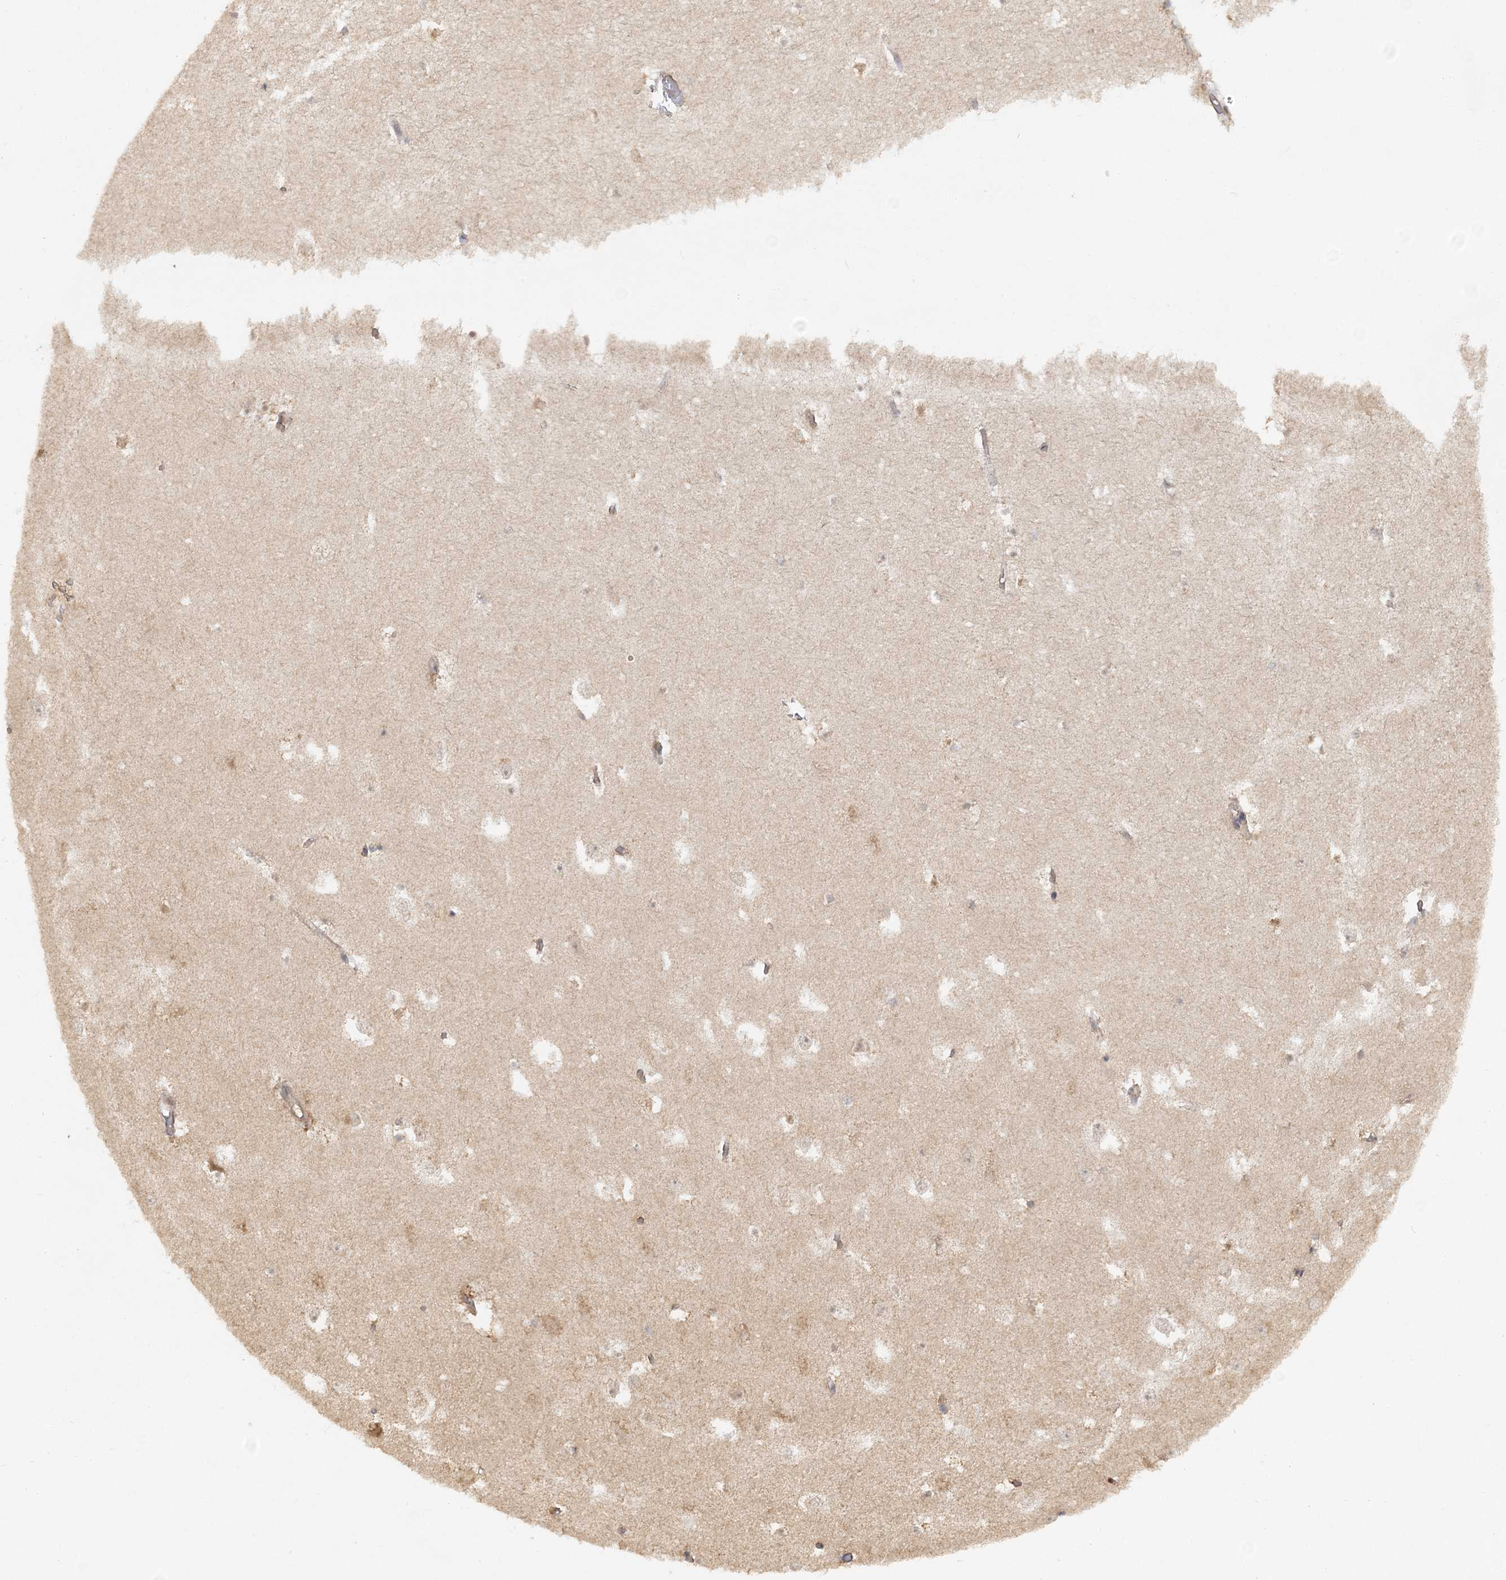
{"staining": {"intensity": "negative", "quantity": "none", "location": "none"}, "tissue": "hippocampus", "cell_type": "Glial cells", "image_type": "normal", "snomed": [{"axis": "morphology", "description": "Normal tissue, NOS"}, {"axis": "topography", "description": "Hippocampus"}], "caption": "This image is of normal hippocampus stained with IHC to label a protein in brown with the nuclei are counter-stained blue. There is no staining in glial cells. Brightfield microscopy of immunohistochemistry (IHC) stained with DAB (3,3'-diaminobenzidine) (brown) and hematoxylin (blue), captured at high magnification.", "gene": "MMADHC", "patient": {"sex": "female", "age": 52}}